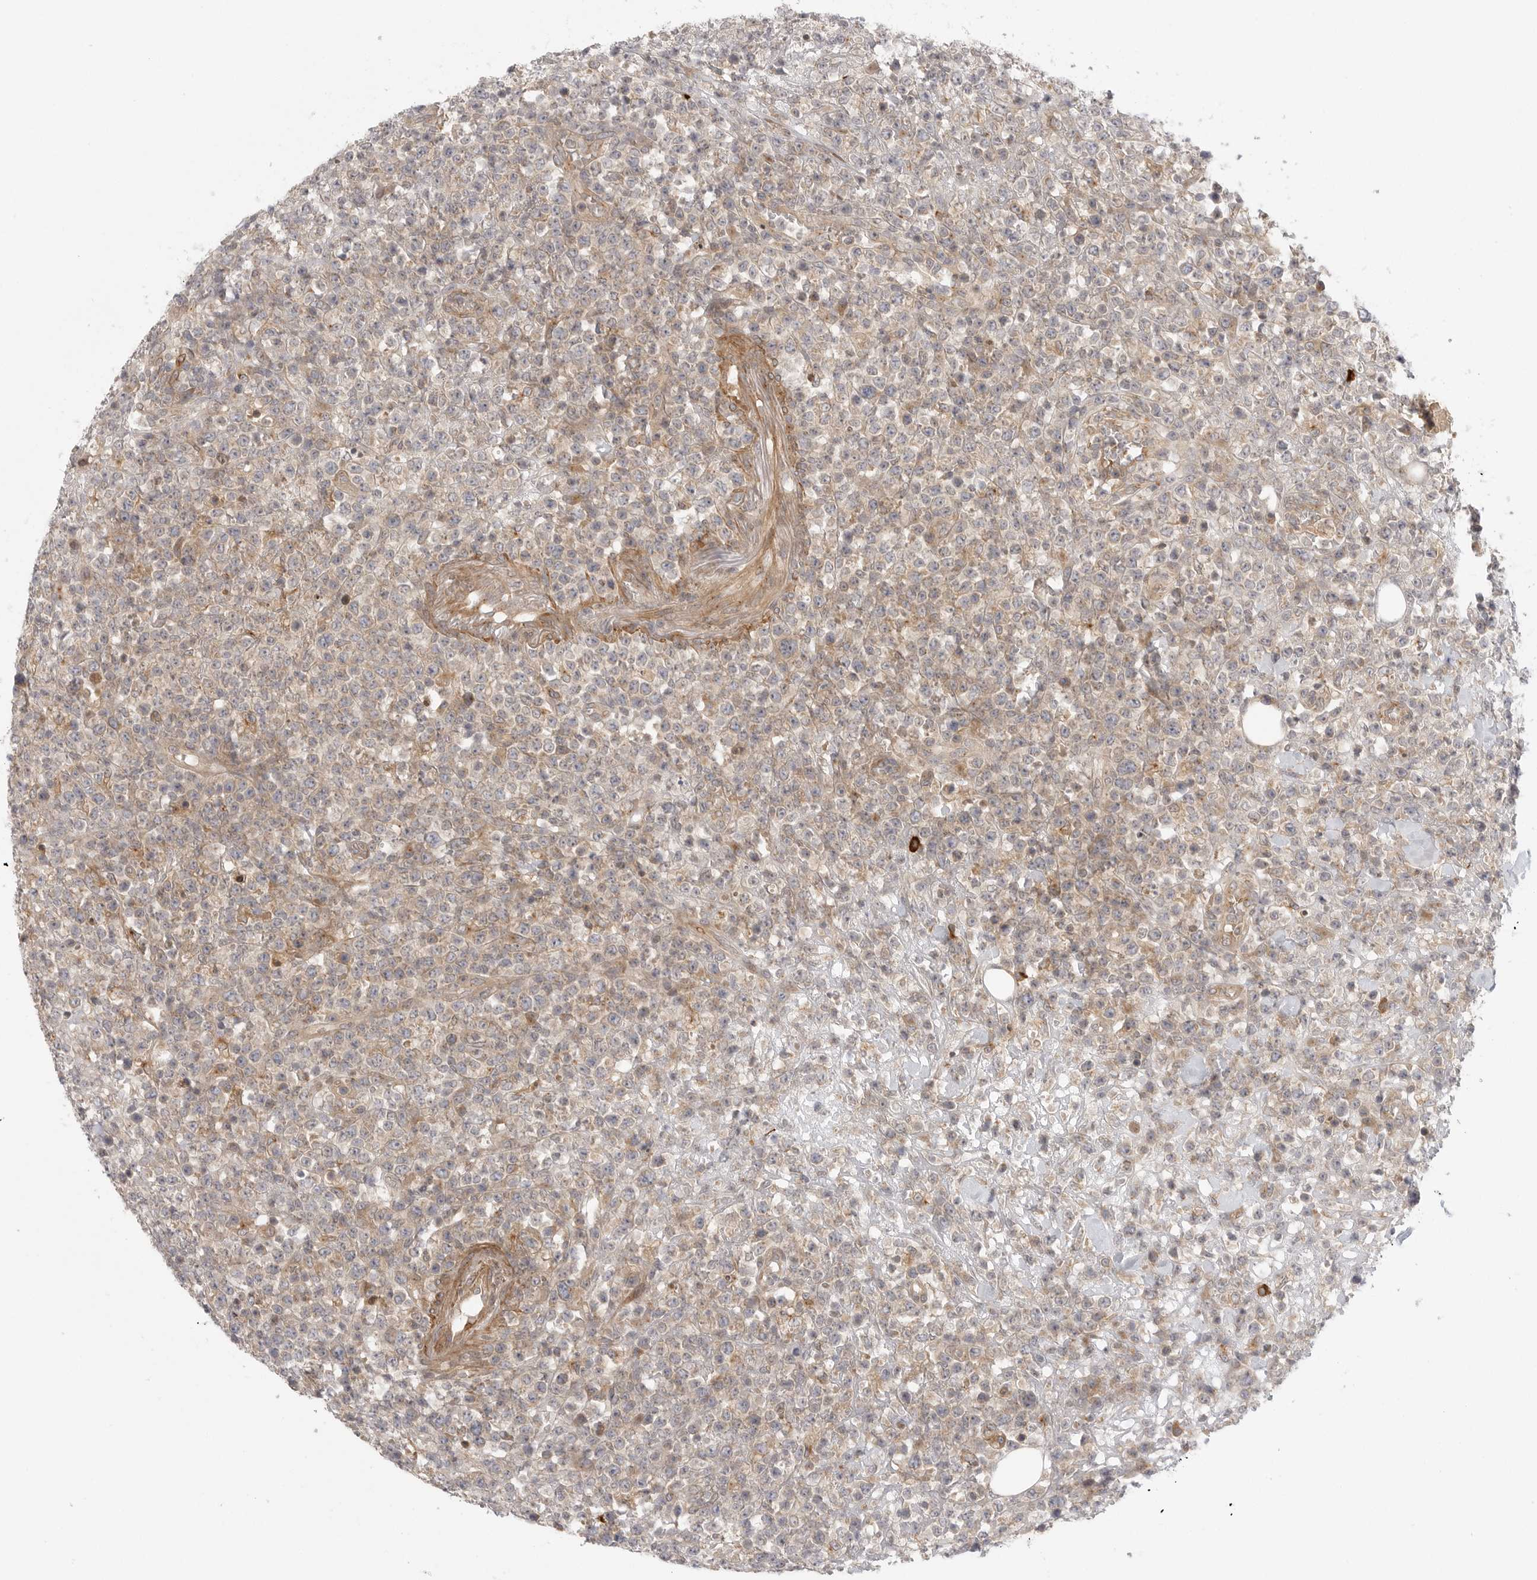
{"staining": {"intensity": "weak", "quantity": "<25%", "location": "cytoplasmic/membranous"}, "tissue": "lymphoma", "cell_type": "Tumor cells", "image_type": "cancer", "snomed": [{"axis": "morphology", "description": "Malignant lymphoma, non-Hodgkin's type, High grade"}, {"axis": "topography", "description": "Colon"}], "caption": "The photomicrograph shows no significant positivity in tumor cells of lymphoma.", "gene": "CCPG1", "patient": {"sex": "female", "age": 53}}